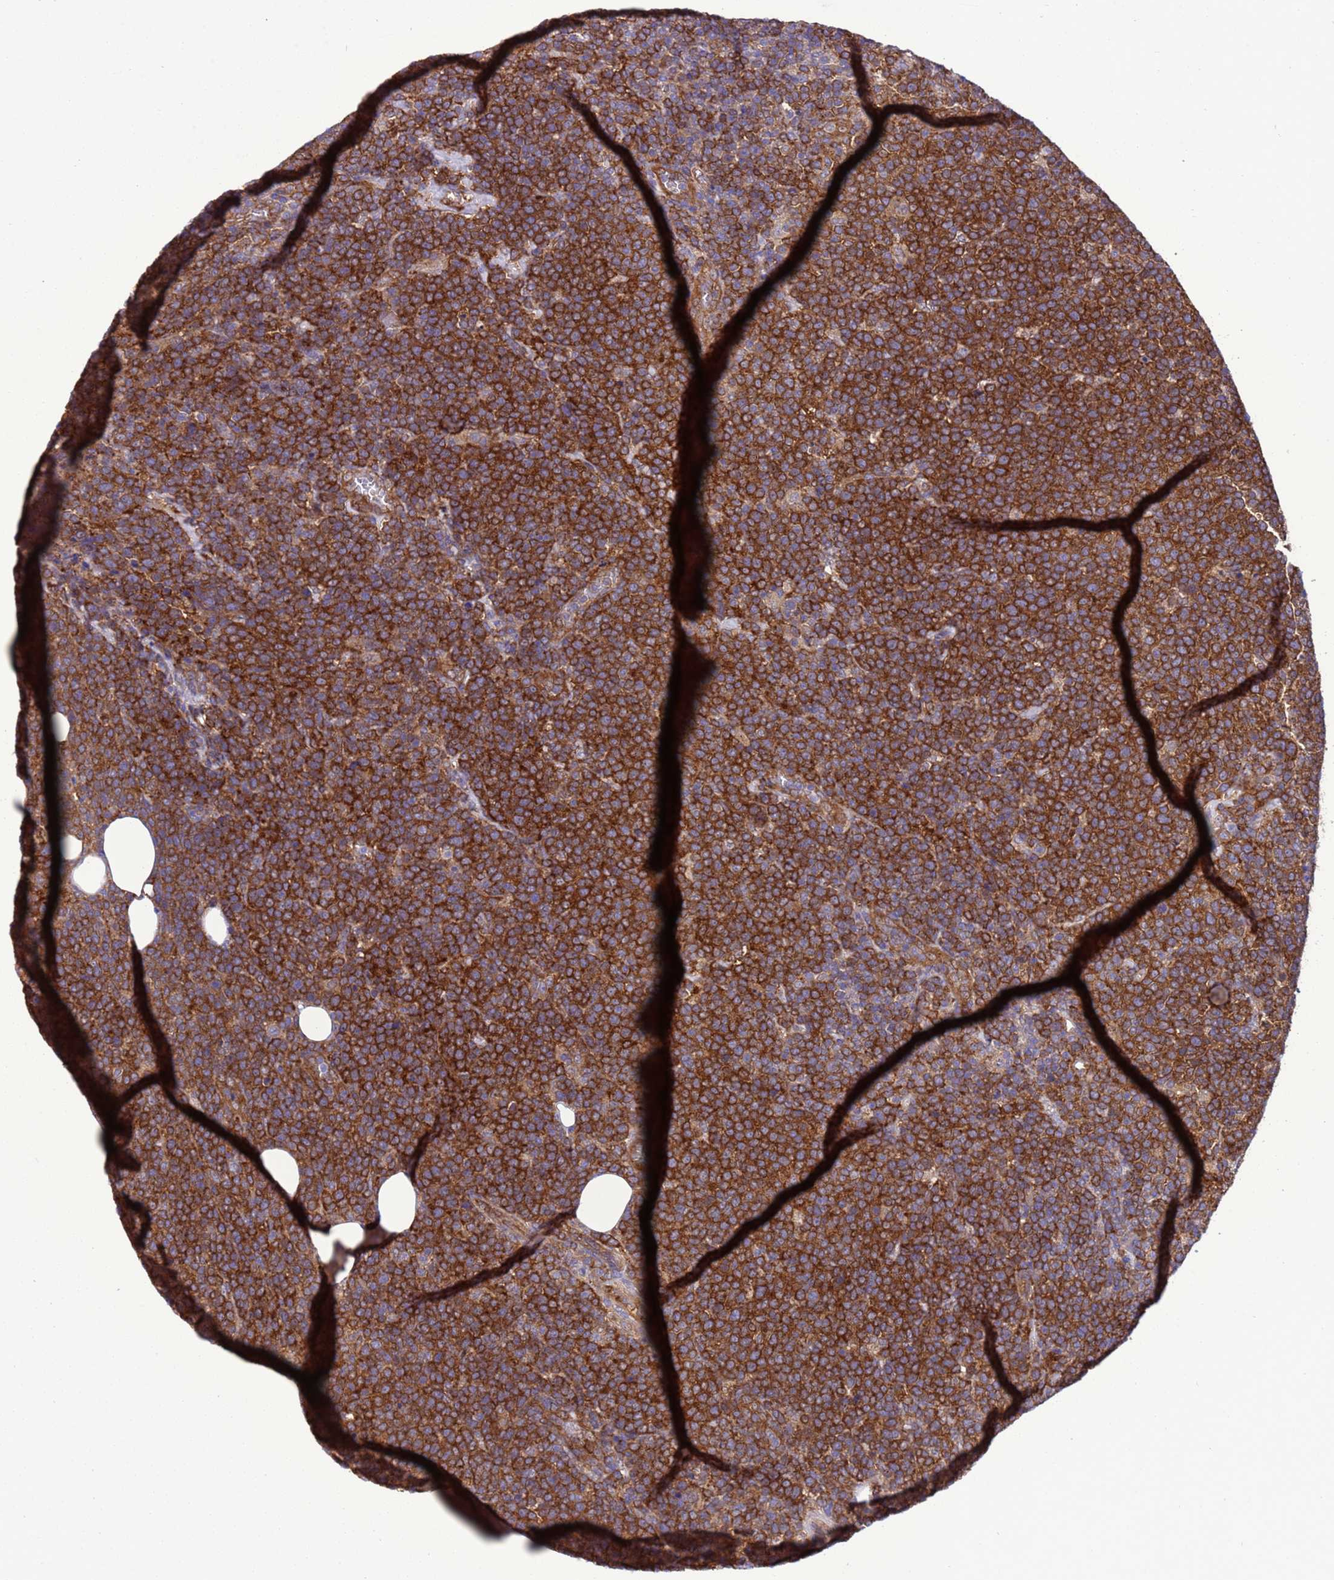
{"staining": {"intensity": "strong", "quantity": ">75%", "location": "cytoplasmic/membranous"}, "tissue": "lymphoma", "cell_type": "Tumor cells", "image_type": "cancer", "snomed": [{"axis": "morphology", "description": "Malignant lymphoma, non-Hodgkin's type, High grade"}, {"axis": "topography", "description": "Lymph node"}], "caption": "DAB (3,3'-diaminobenzidine) immunohistochemical staining of high-grade malignant lymphoma, non-Hodgkin's type shows strong cytoplasmic/membranous protein expression in approximately >75% of tumor cells.", "gene": "RABEP2", "patient": {"sex": "male", "age": 61}}